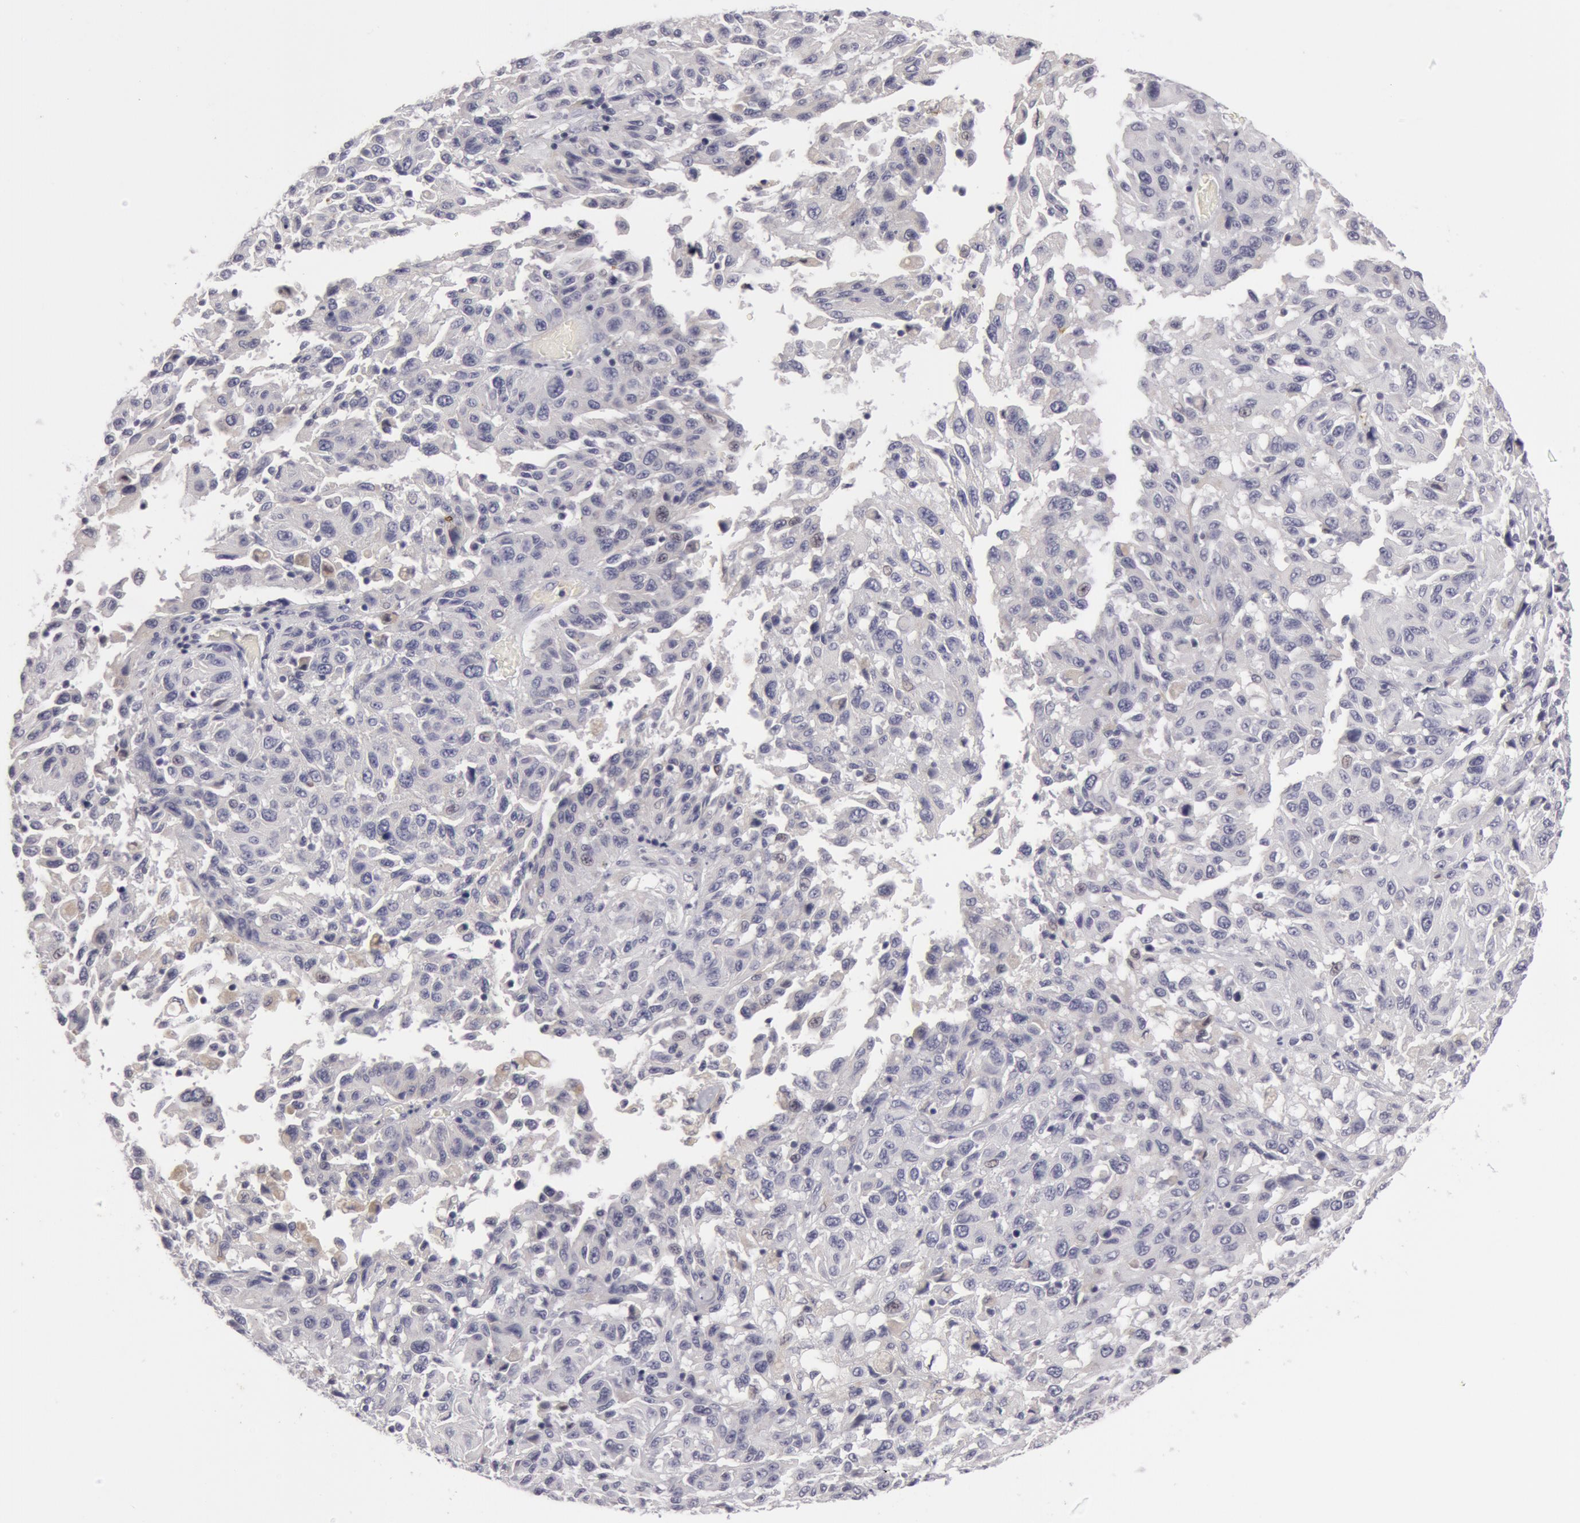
{"staining": {"intensity": "negative", "quantity": "none", "location": "none"}, "tissue": "melanoma", "cell_type": "Tumor cells", "image_type": "cancer", "snomed": [{"axis": "morphology", "description": "Malignant melanoma, NOS"}, {"axis": "topography", "description": "Skin"}], "caption": "An image of malignant melanoma stained for a protein exhibits no brown staining in tumor cells. (IHC, brightfield microscopy, high magnification).", "gene": "NLGN4X", "patient": {"sex": "female", "age": 77}}